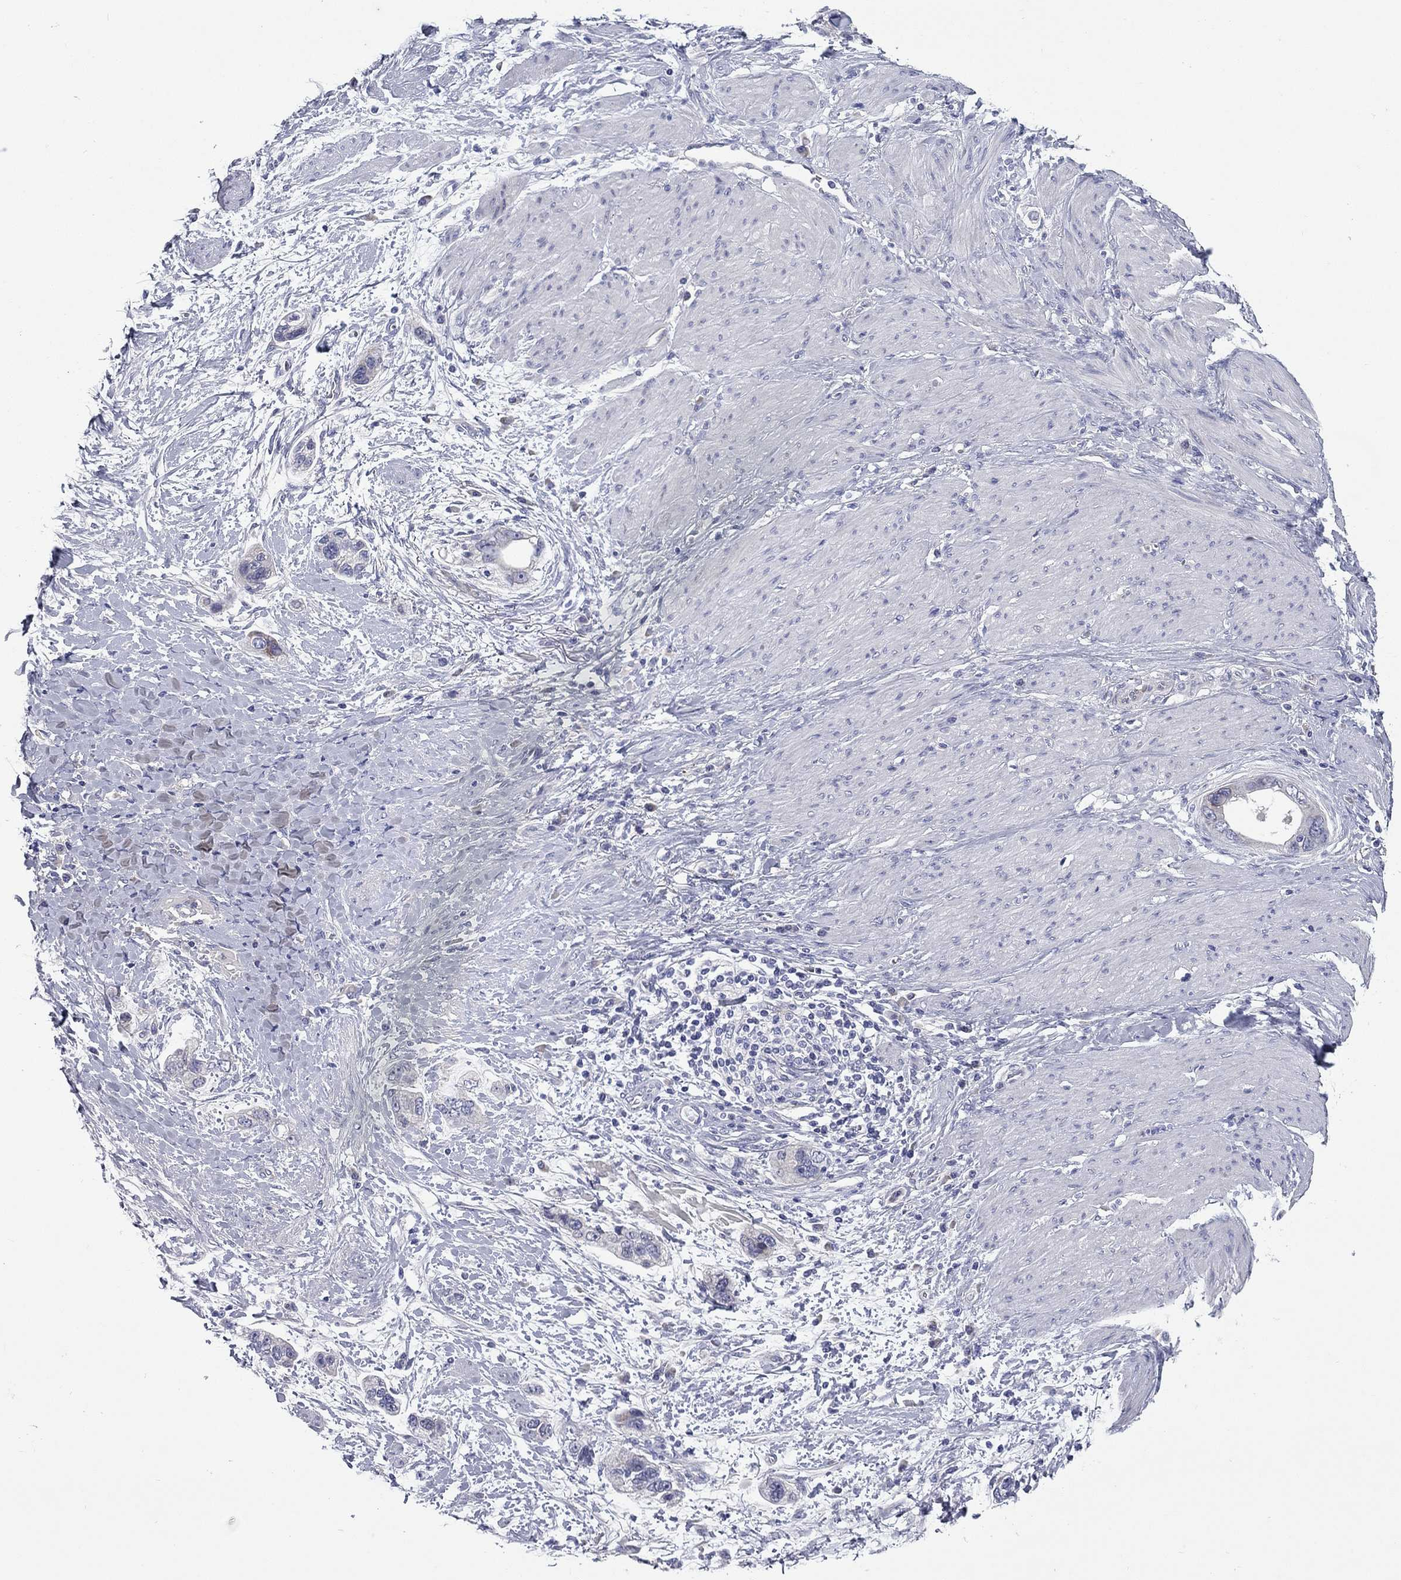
{"staining": {"intensity": "moderate", "quantity": "<25%", "location": "cytoplasmic/membranous"}, "tissue": "stomach cancer", "cell_type": "Tumor cells", "image_type": "cancer", "snomed": [{"axis": "morphology", "description": "Adenocarcinoma, NOS"}, {"axis": "topography", "description": "Stomach, lower"}], "caption": "The immunohistochemical stain highlights moderate cytoplasmic/membranous staining in tumor cells of stomach cancer (adenocarcinoma) tissue.", "gene": "UNC119B", "patient": {"sex": "female", "age": 93}}